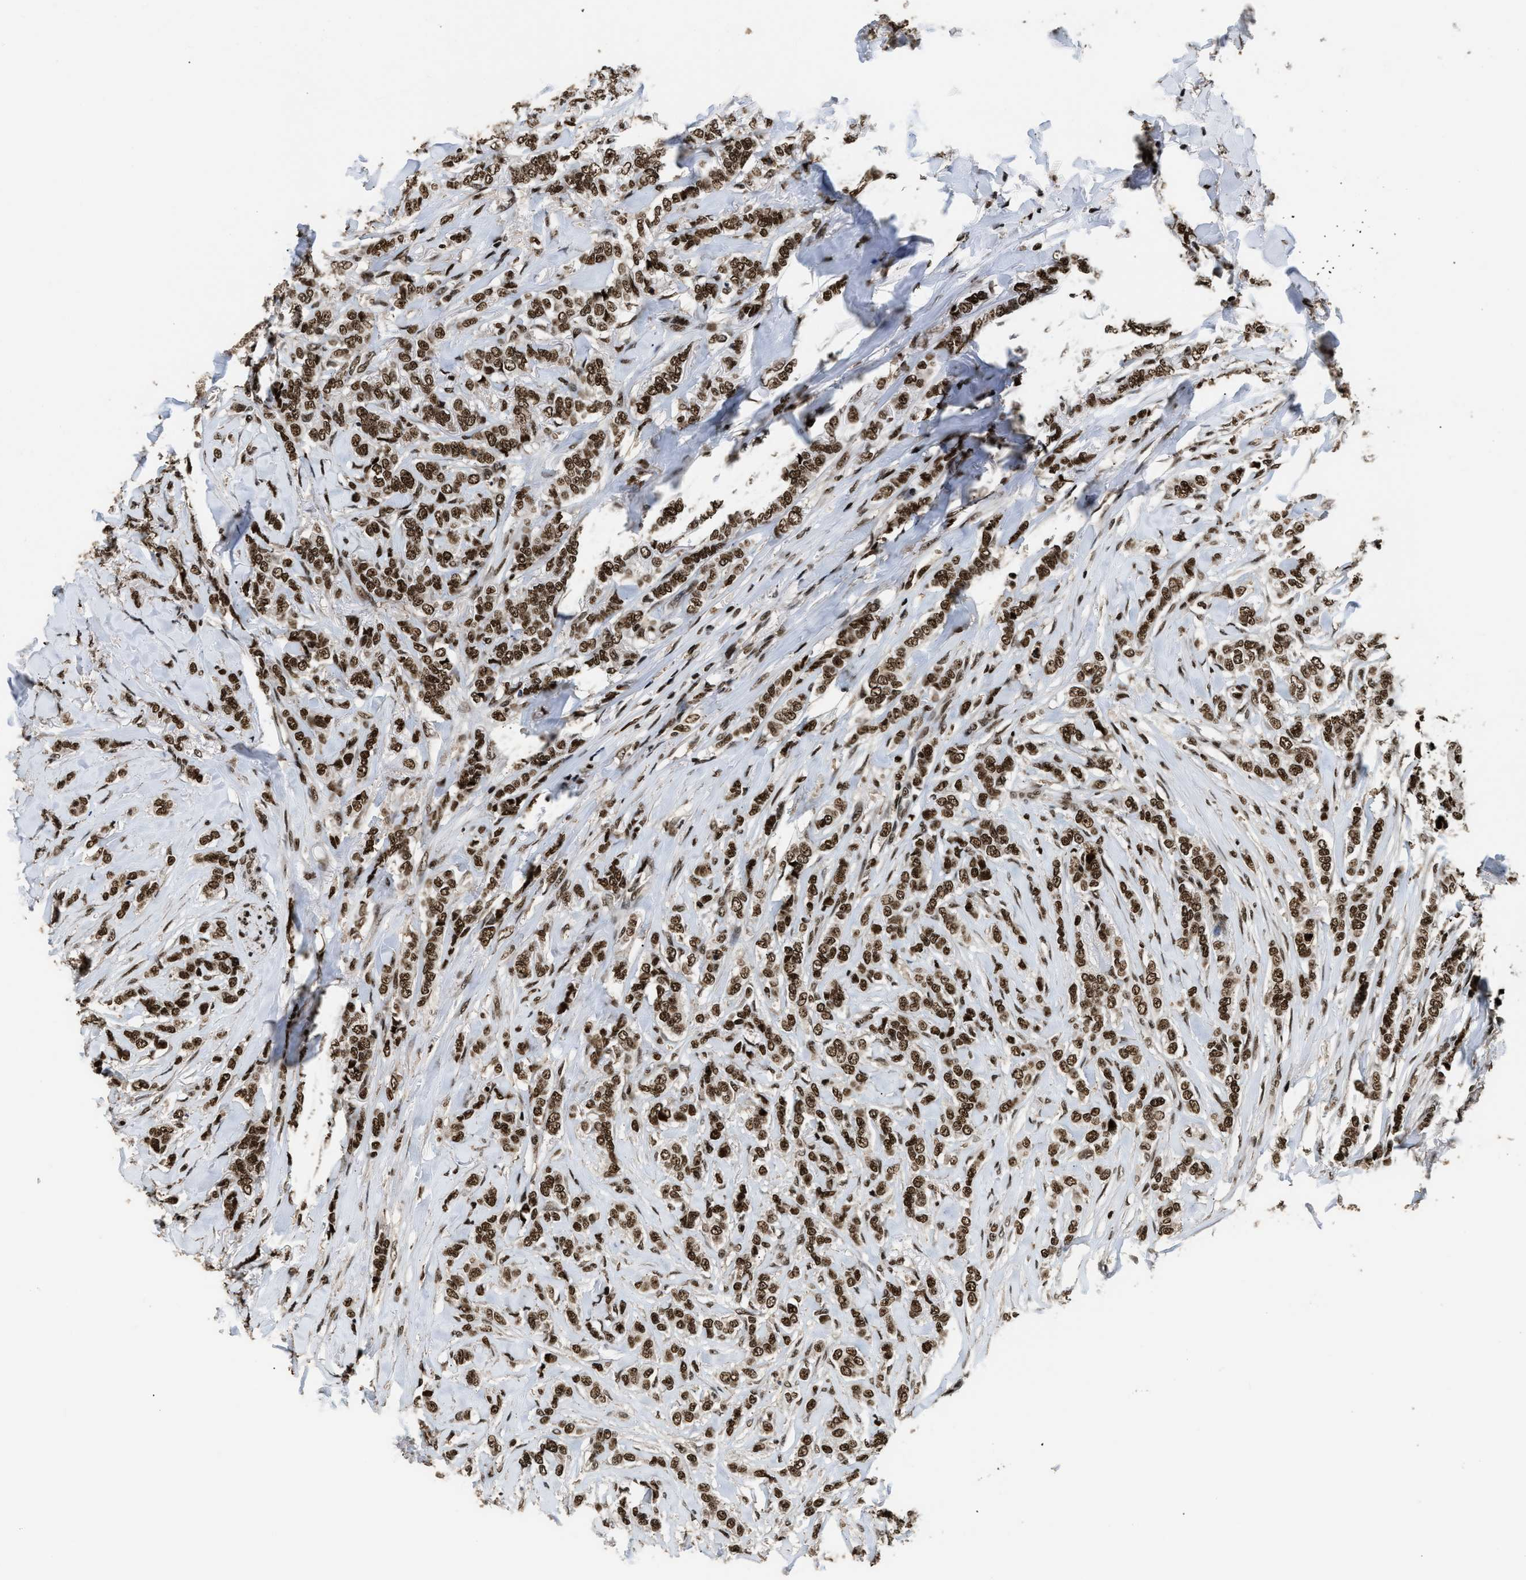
{"staining": {"intensity": "moderate", "quantity": ">75%", "location": "nuclear"}, "tissue": "breast cancer", "cell_type": "Tumor cells", "image_type": "cancer", "snomed": [{"axis": "morphology", "description": "Lobular carcinoma"}, {"axis": "topography", "description": "Skin"}, {"axis": "topography", "description": "Breast"}], "caption": "Brown immunohistochemical staining in human breast cancer (lobular carcinoma) shows moderate nuclear expression in about >75% of tumor cells.", "gene": "RAD21", "patient": {"sex": "female", "age": 46}}